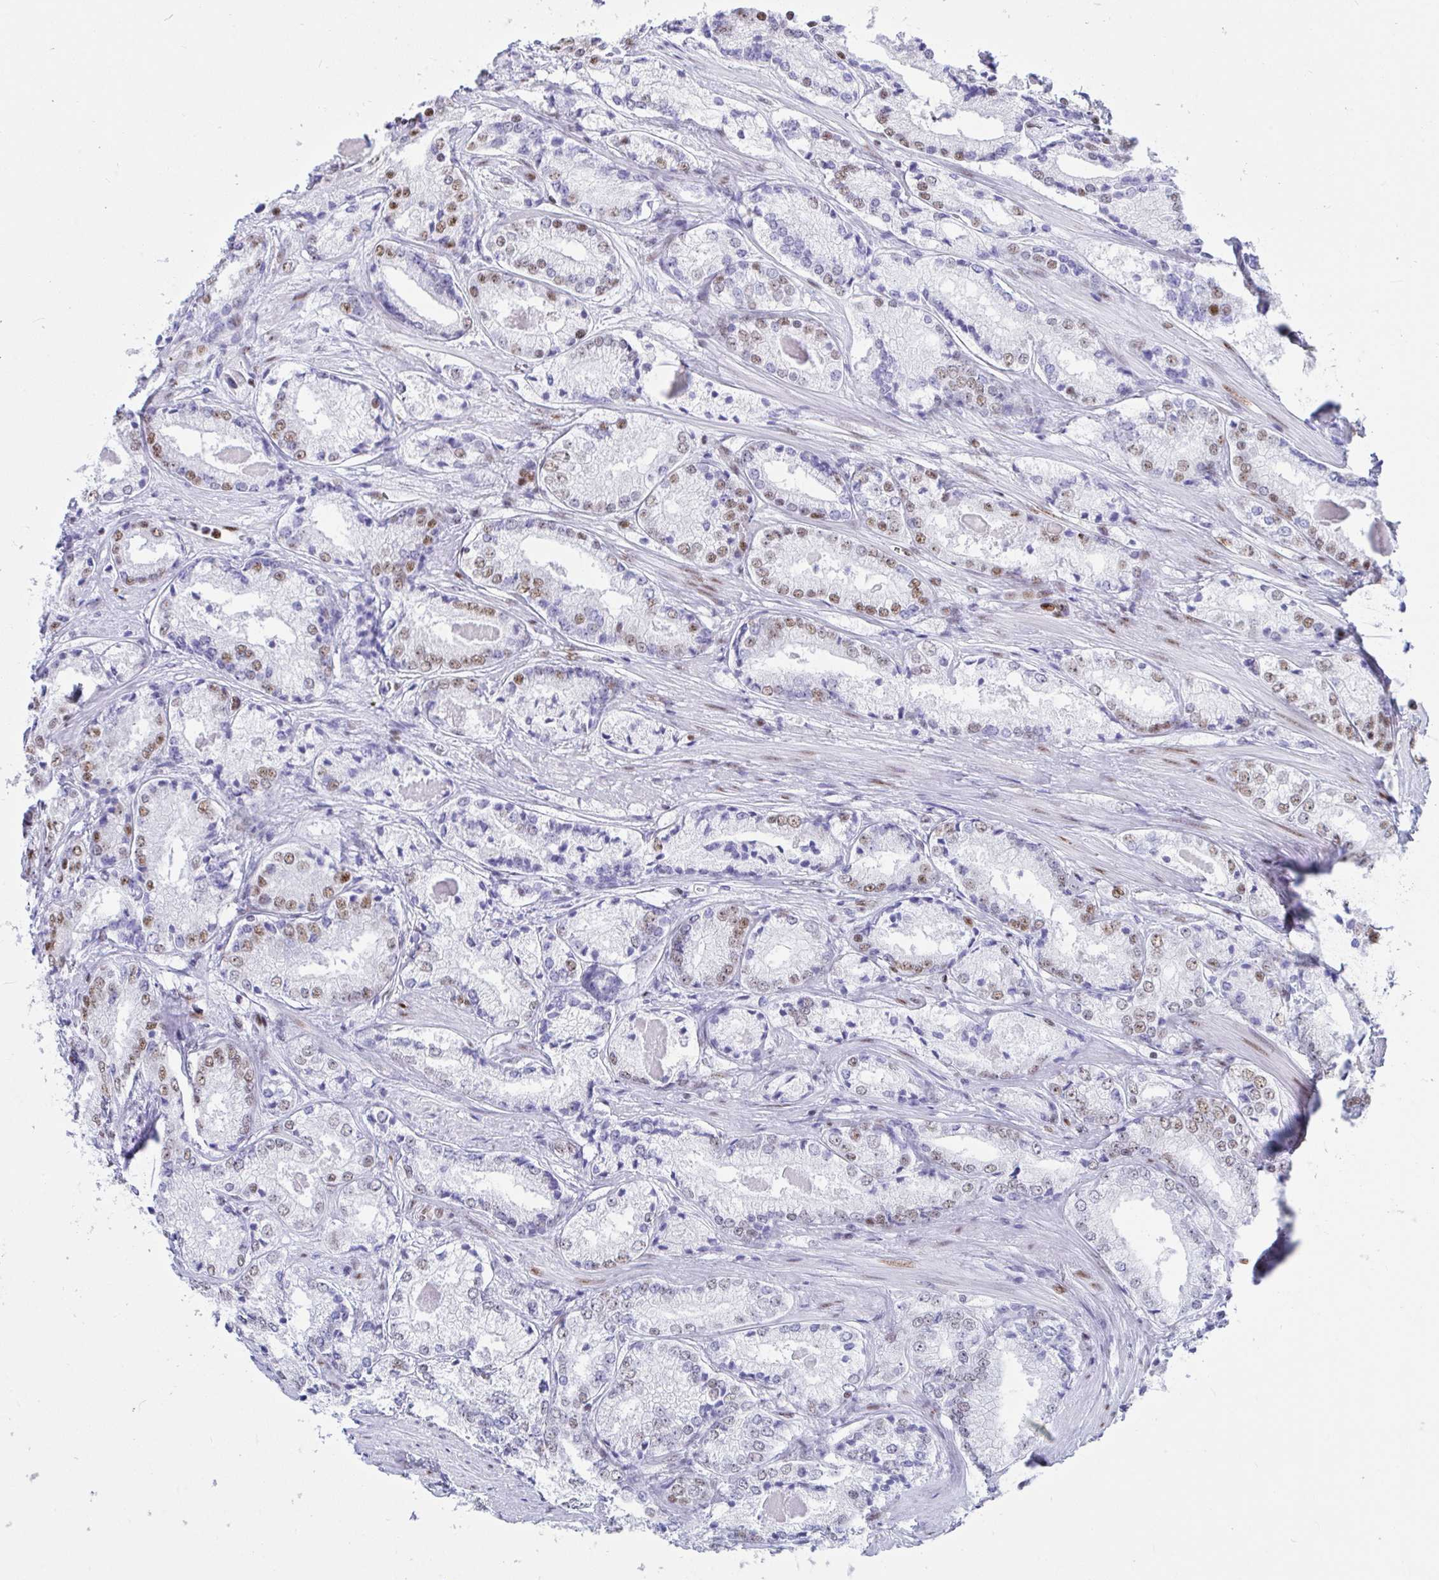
{"staining": {"intensity": "strong", "quantity": "<25%", "location": "nuclear"}, "tissue": "prostate cancer", "cell_type": "Tumor cells", "image_type": "cancer", "snomed": [{"axis": "morphology", "description": "Adenocarcinoma, NOS"}, {"axis": "morphology", "description": "Adenocarcinoma, Low grade"}, {"axis": "topography", "description": "Prostate"}], "caption": "A brown stain labels strong nuclear staining of a protein in prostate adenocarcinoma tumor cells.", "gene": "IKZF2", "patient": {"sex": "male", "age": 68}}